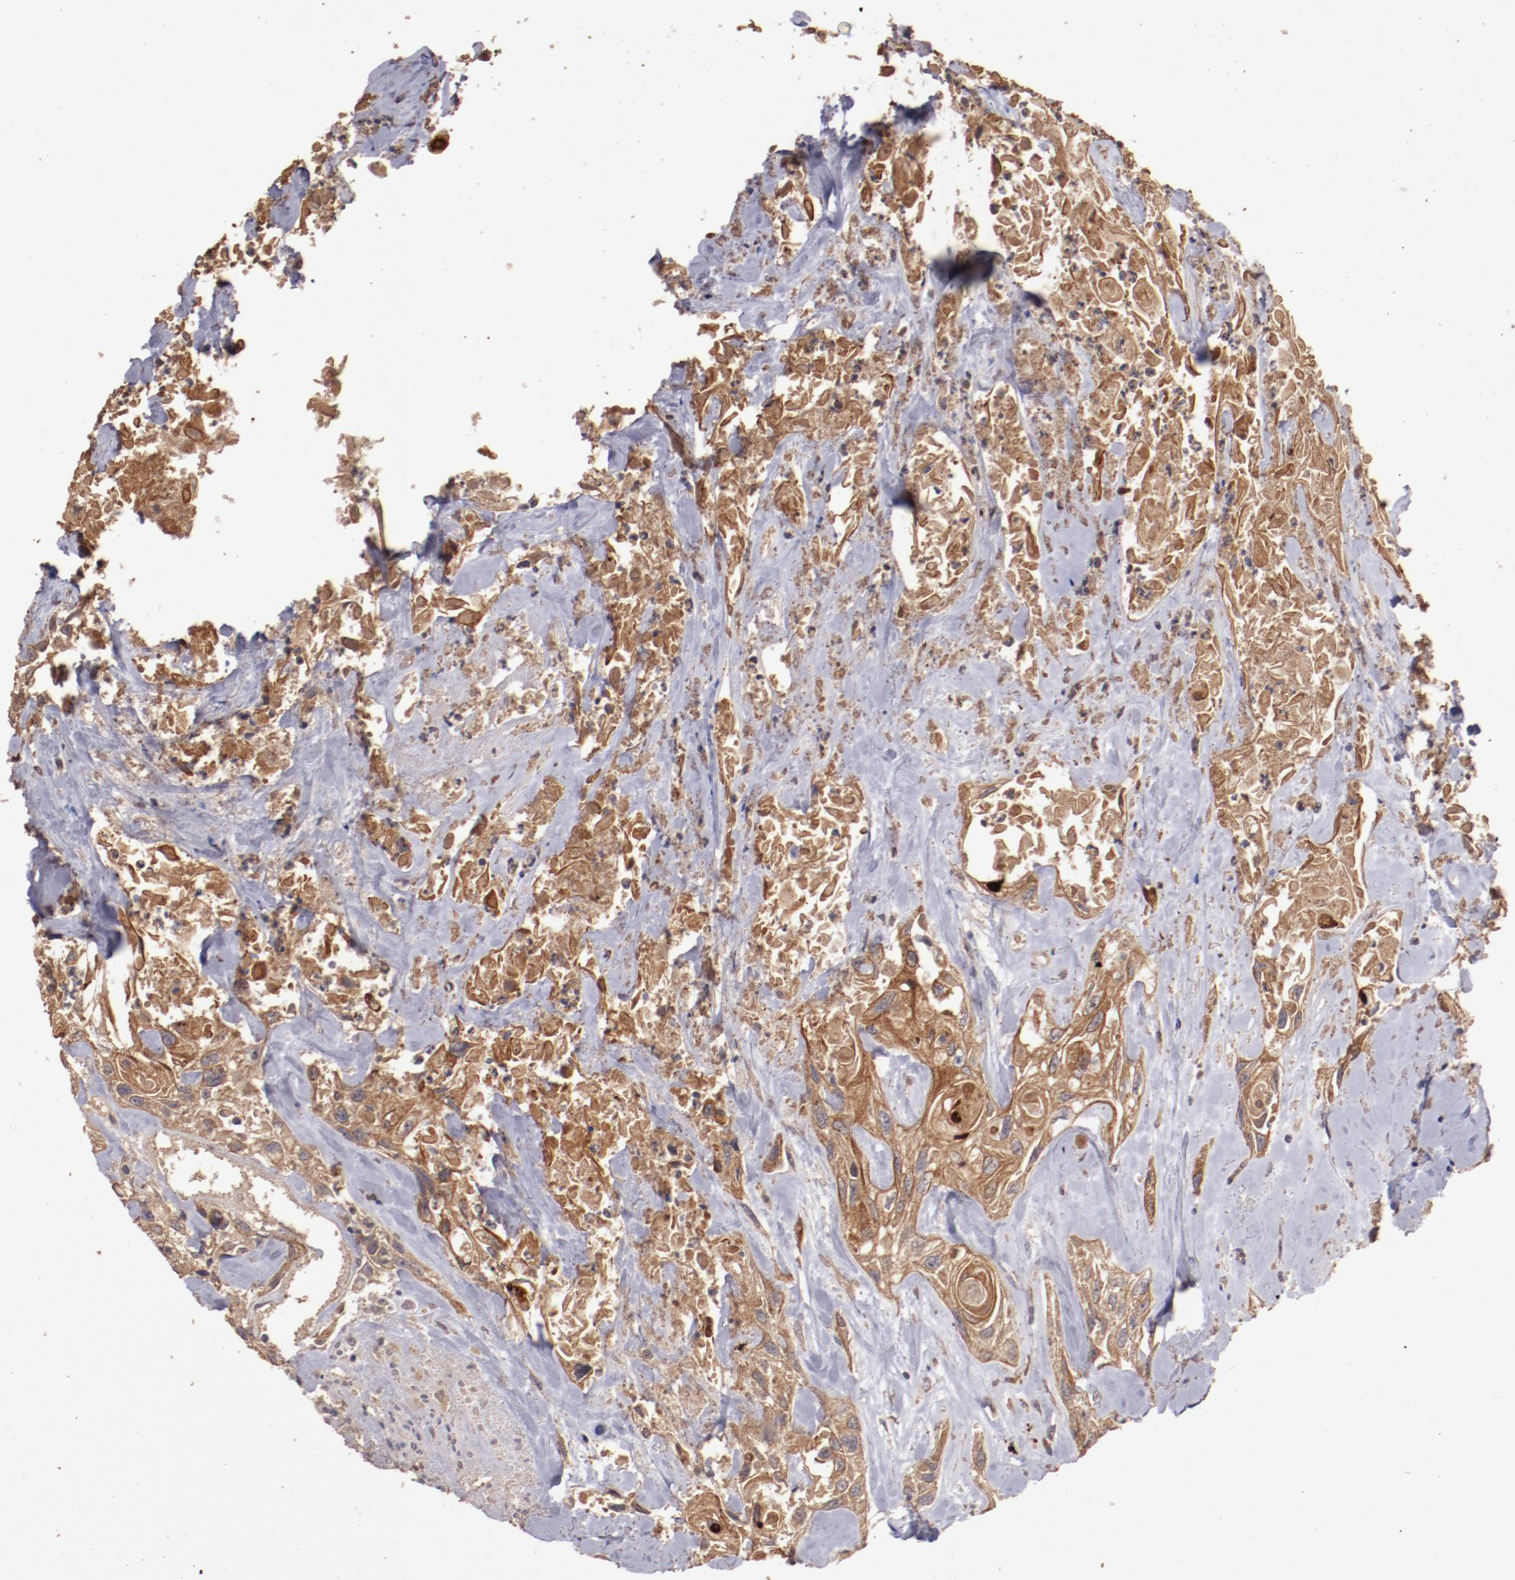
{"staining": {"intensity": "moderate", "quantity": ">75%", "location": "cytoplasmic/membranous"}, "tissue": "urothelial cancer", "cell_type": "Tumor cells", "image_type": "cancer", "snomed": [{"axis": "morphology", "description": "Urothelial carcinoma, High grade"}, {"axis": "topography", "description": "Urinary bladder"}], "caption": "Urothelial cancer was stained to show a protein in brown. There is medium levels of moderate cytoplasmic/membranous staining in about >75% of tumor cells.", "gene": "SRRD", "patient": {"sex": "female", "age": 84}}